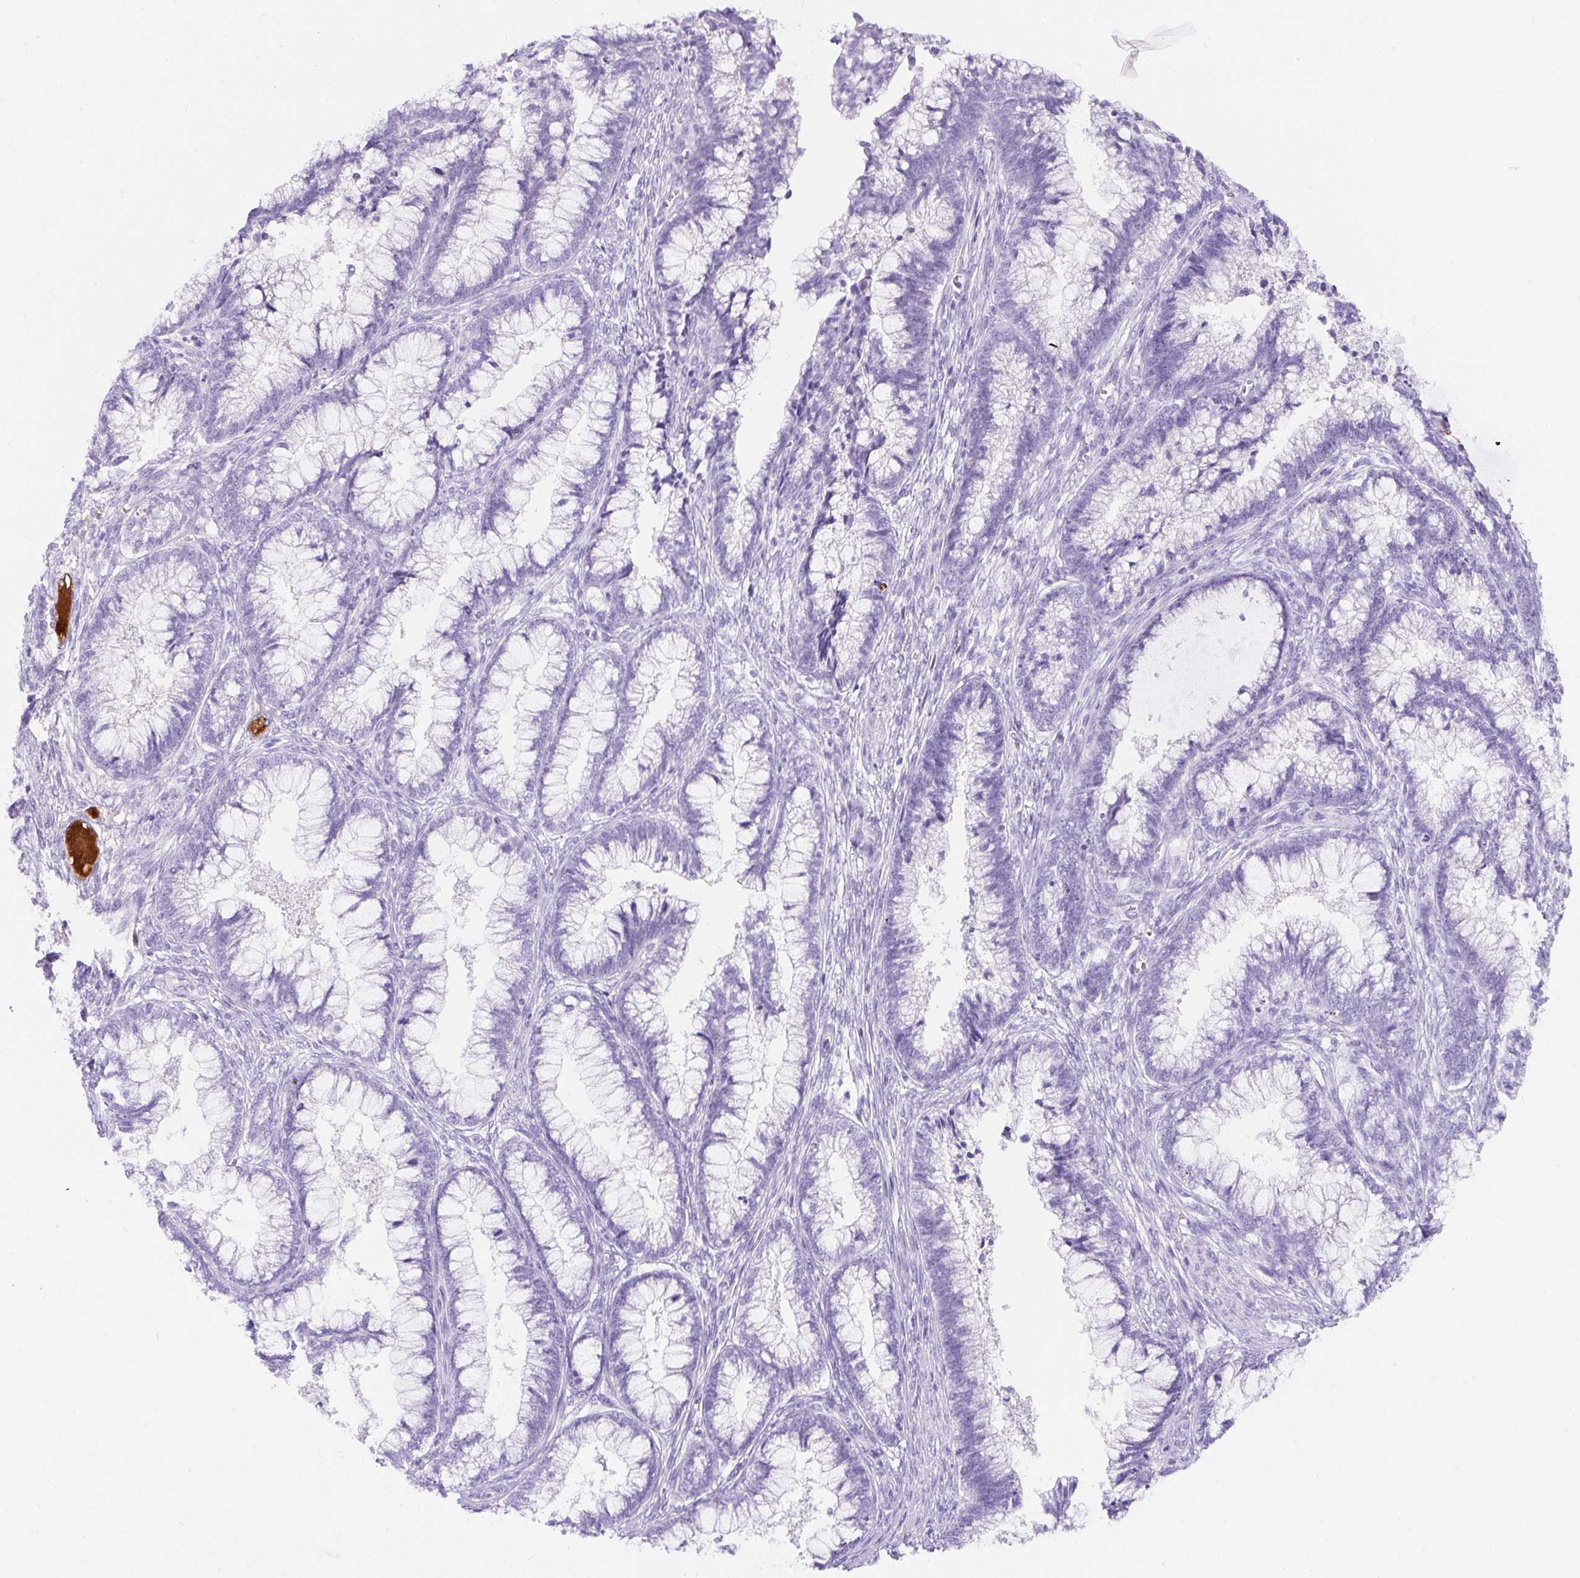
{"staining": {"intensity": "negative", "quantity": "none", "location": "none"}, "tissue": "cervical cancer", "cell_type": "Tumor cells", "image_type": "cancer", "snomed": [{"axis": "morphology", "description": "Adenocarcinoma, NOS"}, {"axis": "topography", "description": "Cervix"}], "caption": "Tumor cells are negative for brown protein staining in cervical cancer (adenocarcinoma).", "gene": "APOC4-APOC2", "patient": {"sex": "female", "age": 44}}